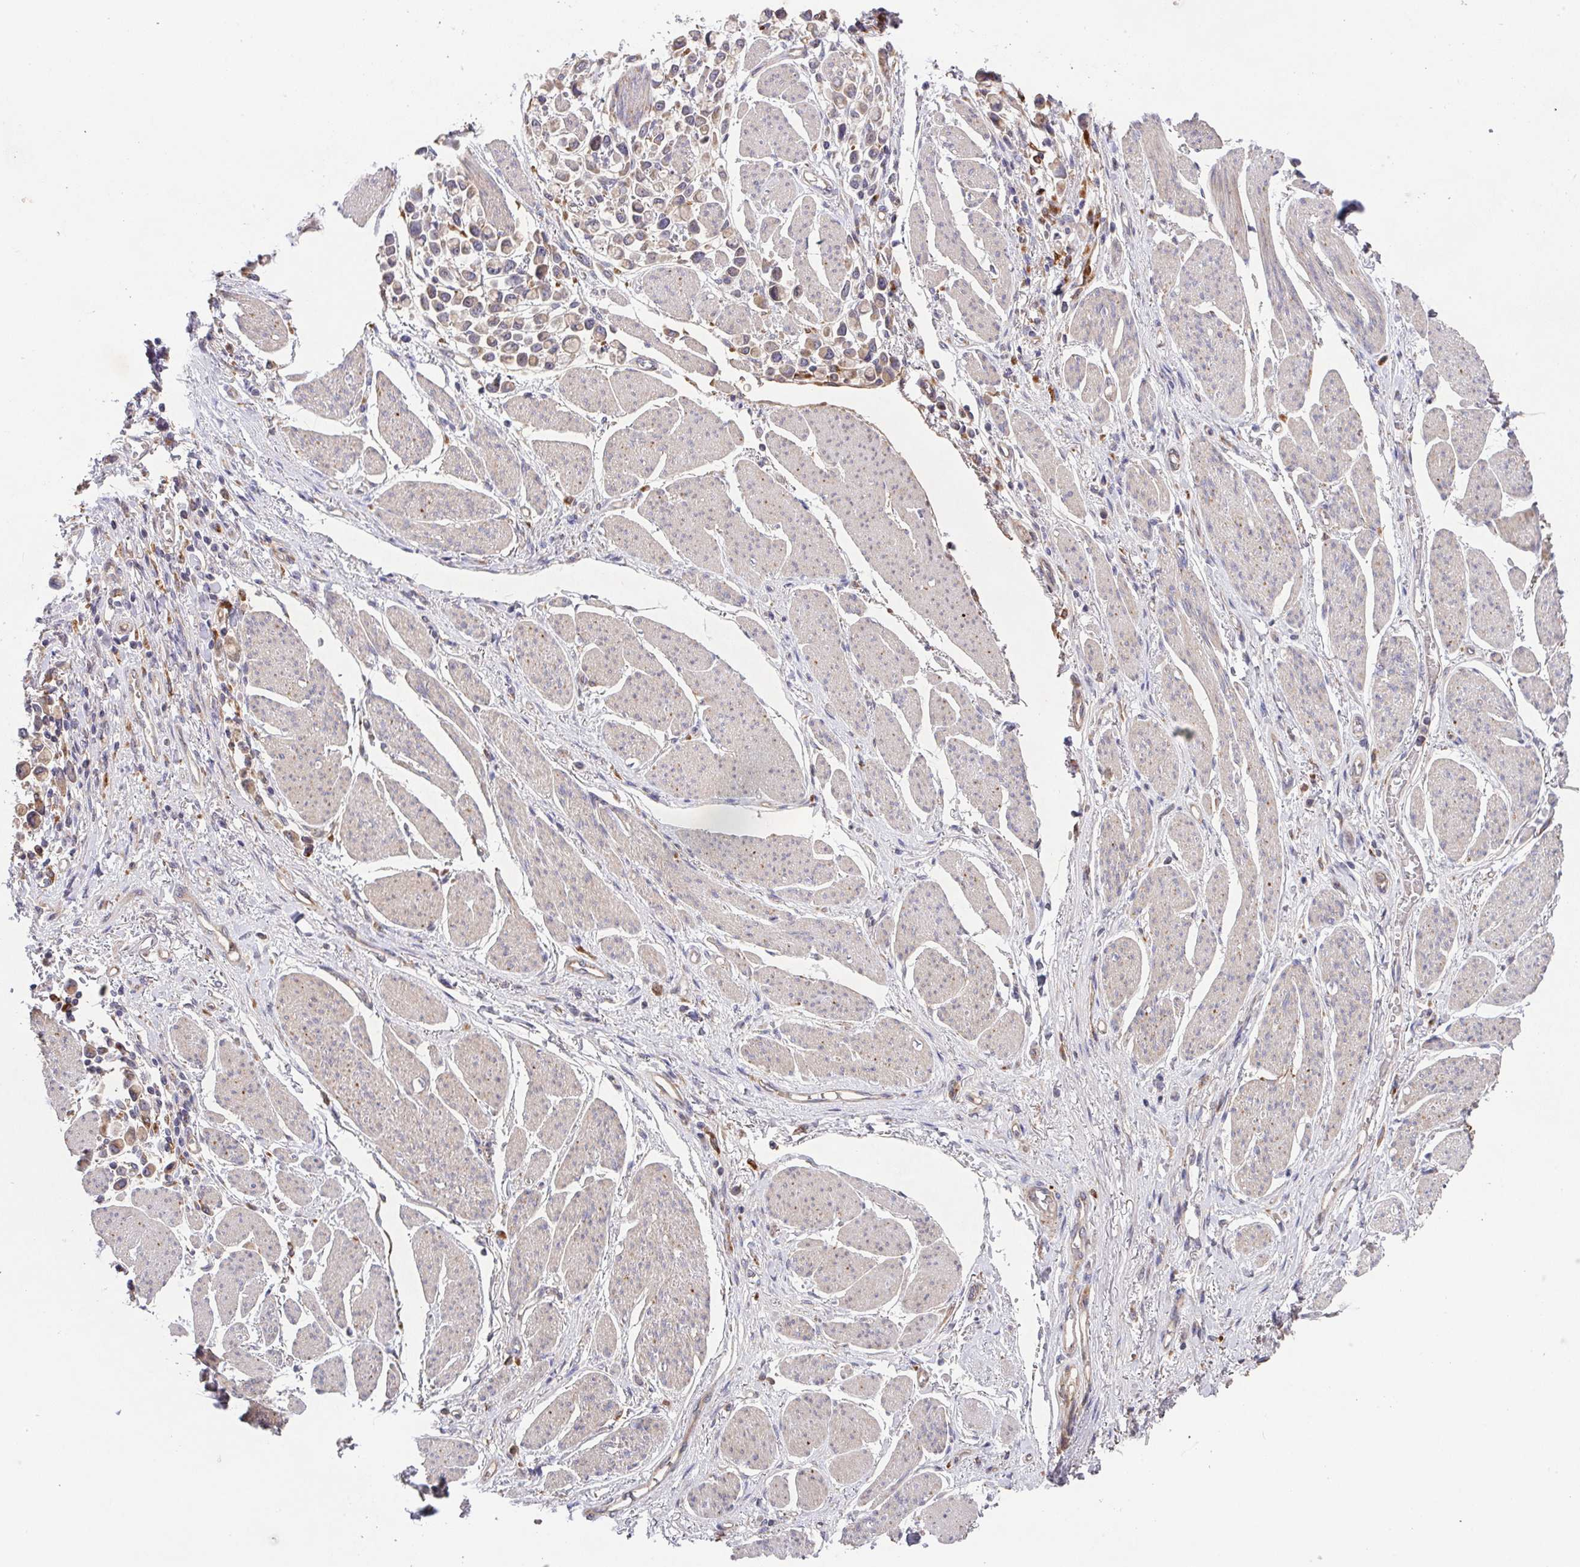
{"staining": {"intensity": "weak", "quantity": "25%-75%", "location": "cytoplasmic/membranous"}, "tissue": "stomach cancer", "cell_type": "Tumor cells", "image_type": "cancer", "snomed": [{"axis": "morphology", "description": "Adenocarcinoma, NOS"}, {"axis": "topography", "description": "Stomach"}], "caption": "Immunohistochemistry of human adenocarcinoma (stomach) shows low levels of weak cytoplasmic/membranous staining in about 25%-75% of tumor cells. (DAB IHC with brightfield microscopy, high magnification).", "gene": "TRIM14", "patient": {"sex": "female", "age": 81}}